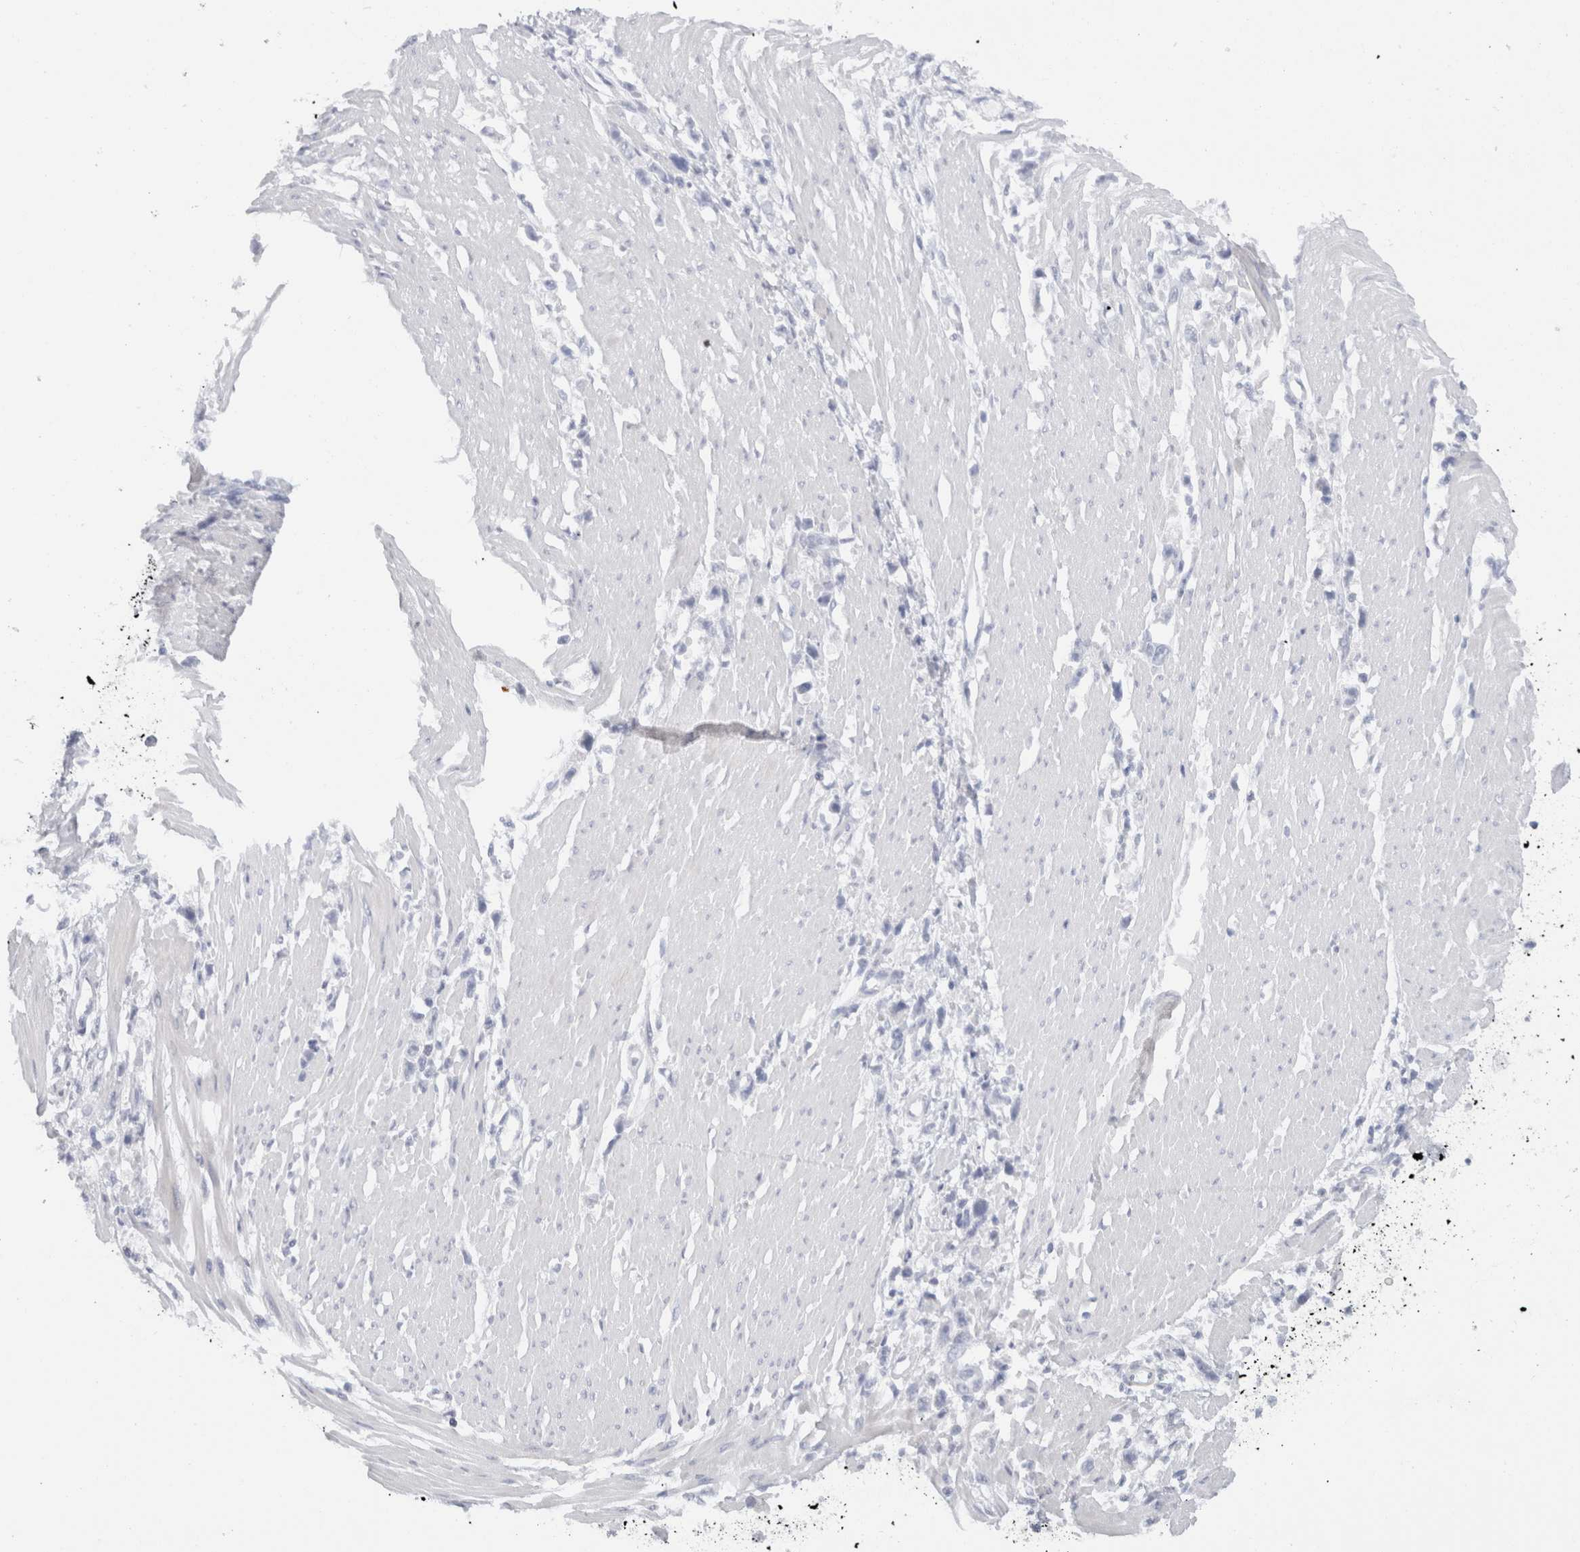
{"staining": {"intensity": "negative", "quantity": "none", "location": "none"}, "tissue": "stomach cancer", "cell_type": "Tumor cells", "image_type": "cancer", "snomed": [{"axis": "morphology", "description": "Adenocarcinoma, NOS"}, {"axis": "topography", "description": "Stomach"}], "caption": "Stomach cancer was stained to show a protein in brown. There is no significant positivity in tumor cells. (DAB (3,3'-diaminobenzidine) immunohistochemistry, high magnification).", "gene": "C9orf50", "patient": {"sex": "female", "age": 59}}